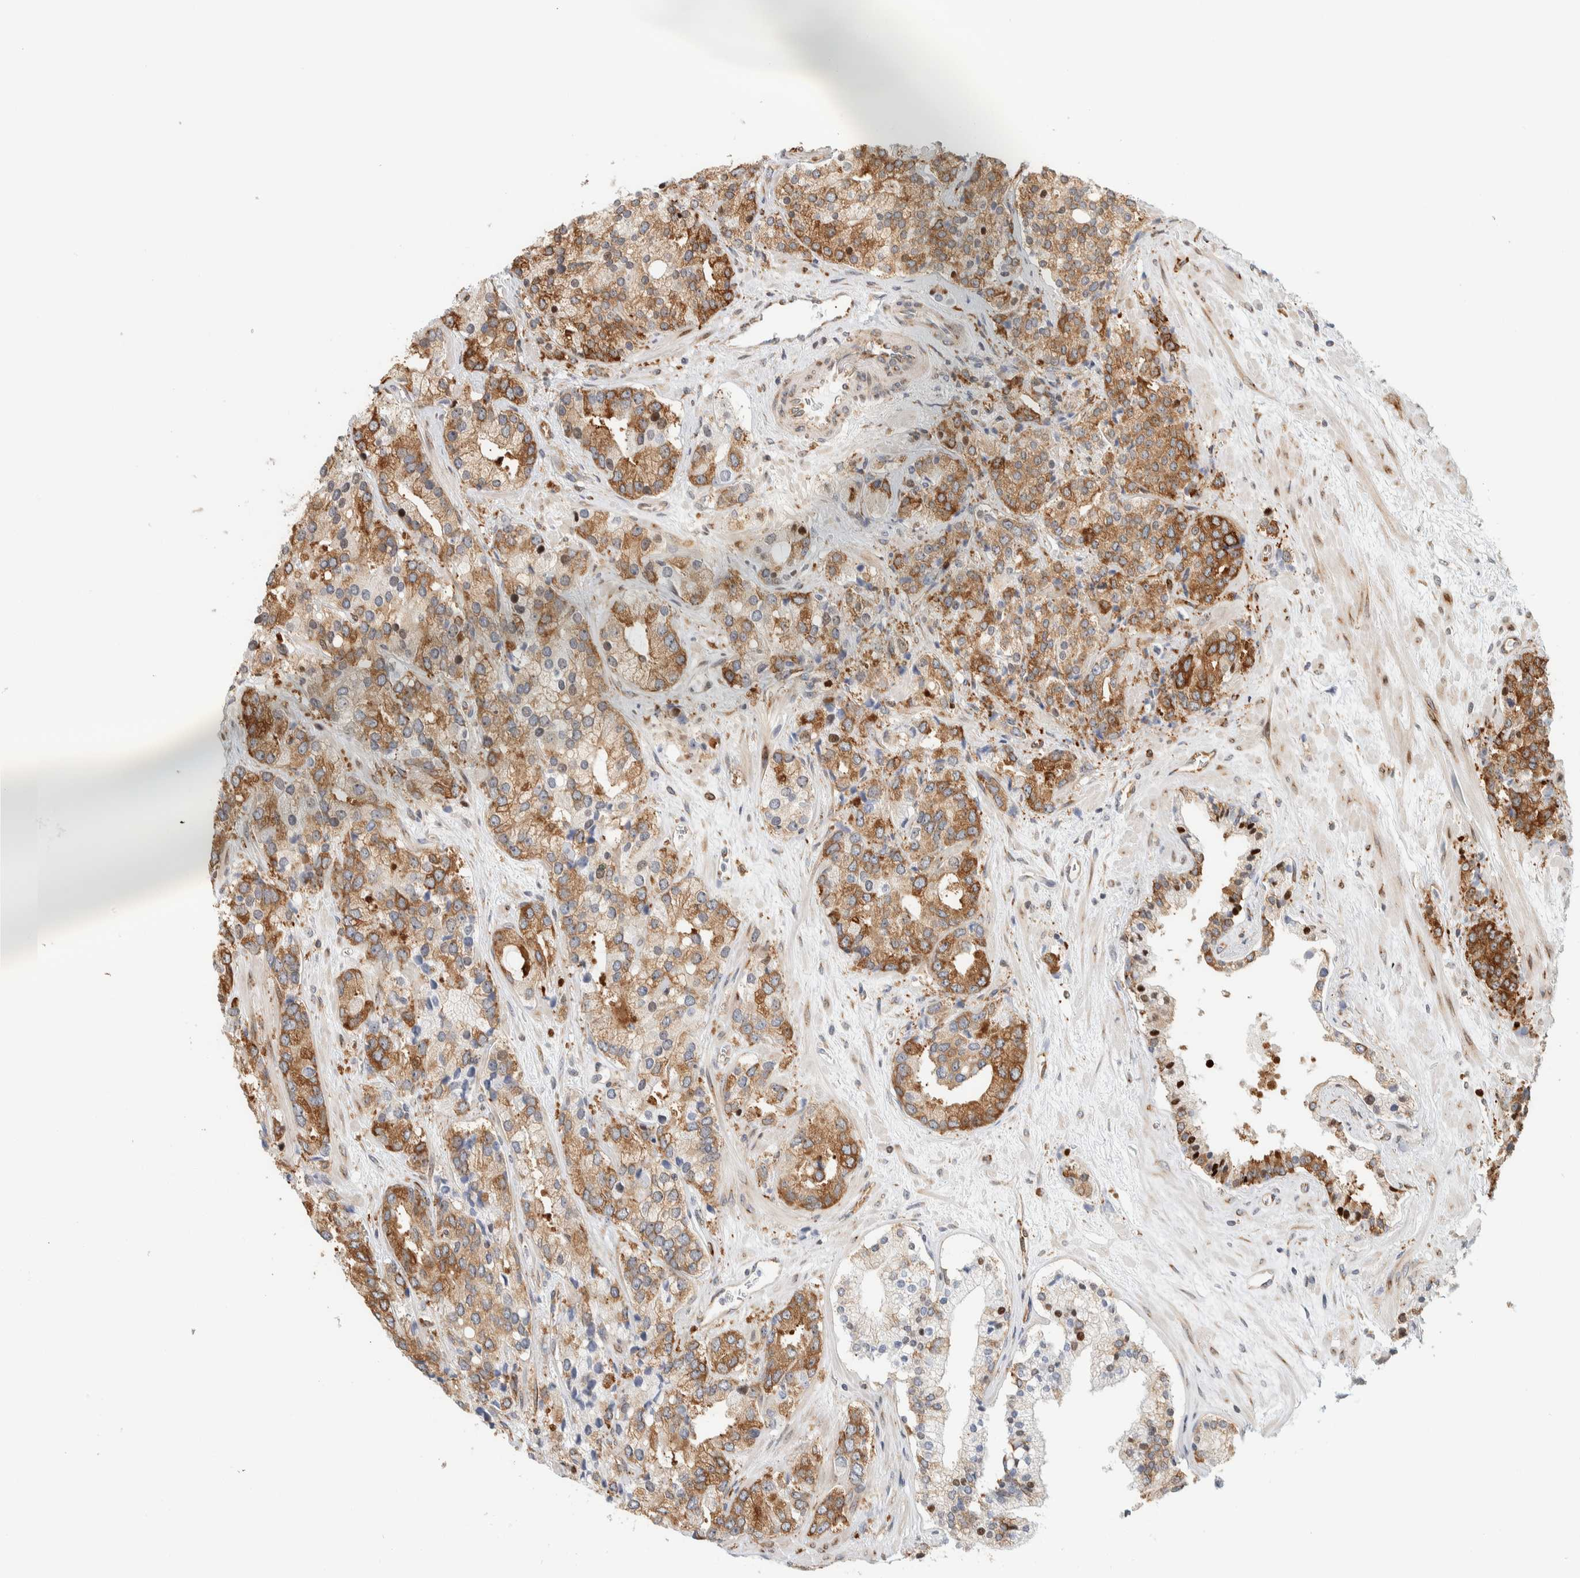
{"staining": {"intensity": "moderate", "quantity": ">75%", "location": "cytoplasmic/membranous"}, "tissue": "prostate cancer", "cell_type": "Tumor cells", "image_type": "cancer", "snomed": [{"axis": "morphology", "description": "Adenocarcinoma, High grade"}, {"axis": "topography", "description": "Prostate"}], "caption": "Immunohistochemical staining of prostate cancer (high-grade adenocarcinoma) reveals medium levels of moderate cytoplasmic/membranous protein positivity in approximately >75% of tumor cells.", "gene": "LLGL2", "patient": {"sex": "male", "age": 71}}